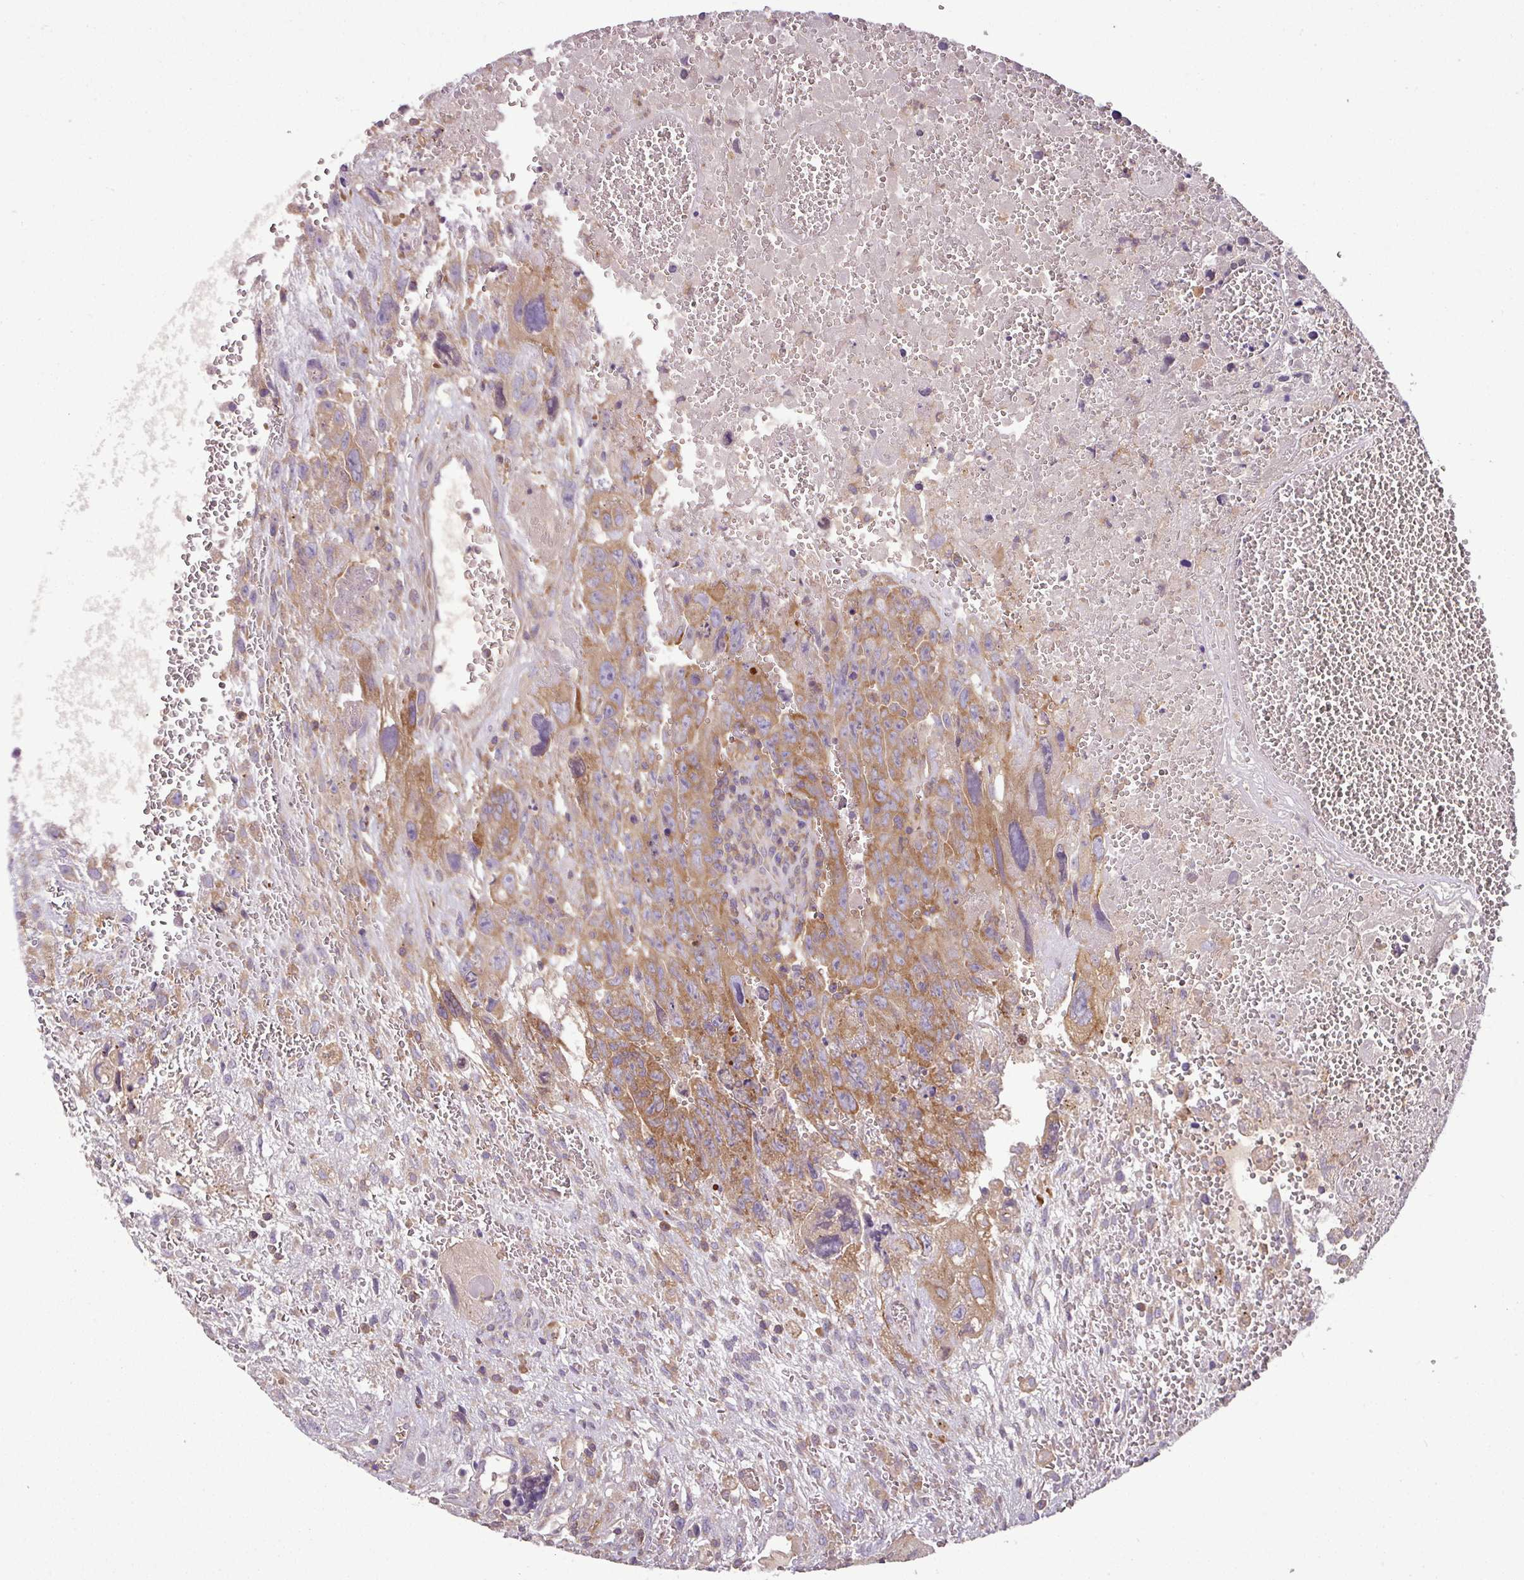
{"staining": {"intensity": "moderate", "quantity": ">75%", "location": "cytoplasmic/membranous"}, "tissue": "testis cancer", "cell_type": "Tumor cells", "image_type": "cancer", "snomed": [{"axis": "morphology", "description": "Carcinoma, Embryonal, NOS"}, {"axis": "topography", "description": "Testis"}], "caption": "Immunohistochemical staining of testis embryonal carcinoma displays moderate cytoplasmic/membranous protein staining in about >75% of tumor cells.", "gene": "LRRC74B", "patient": {"sex": "male", "age": 28}}